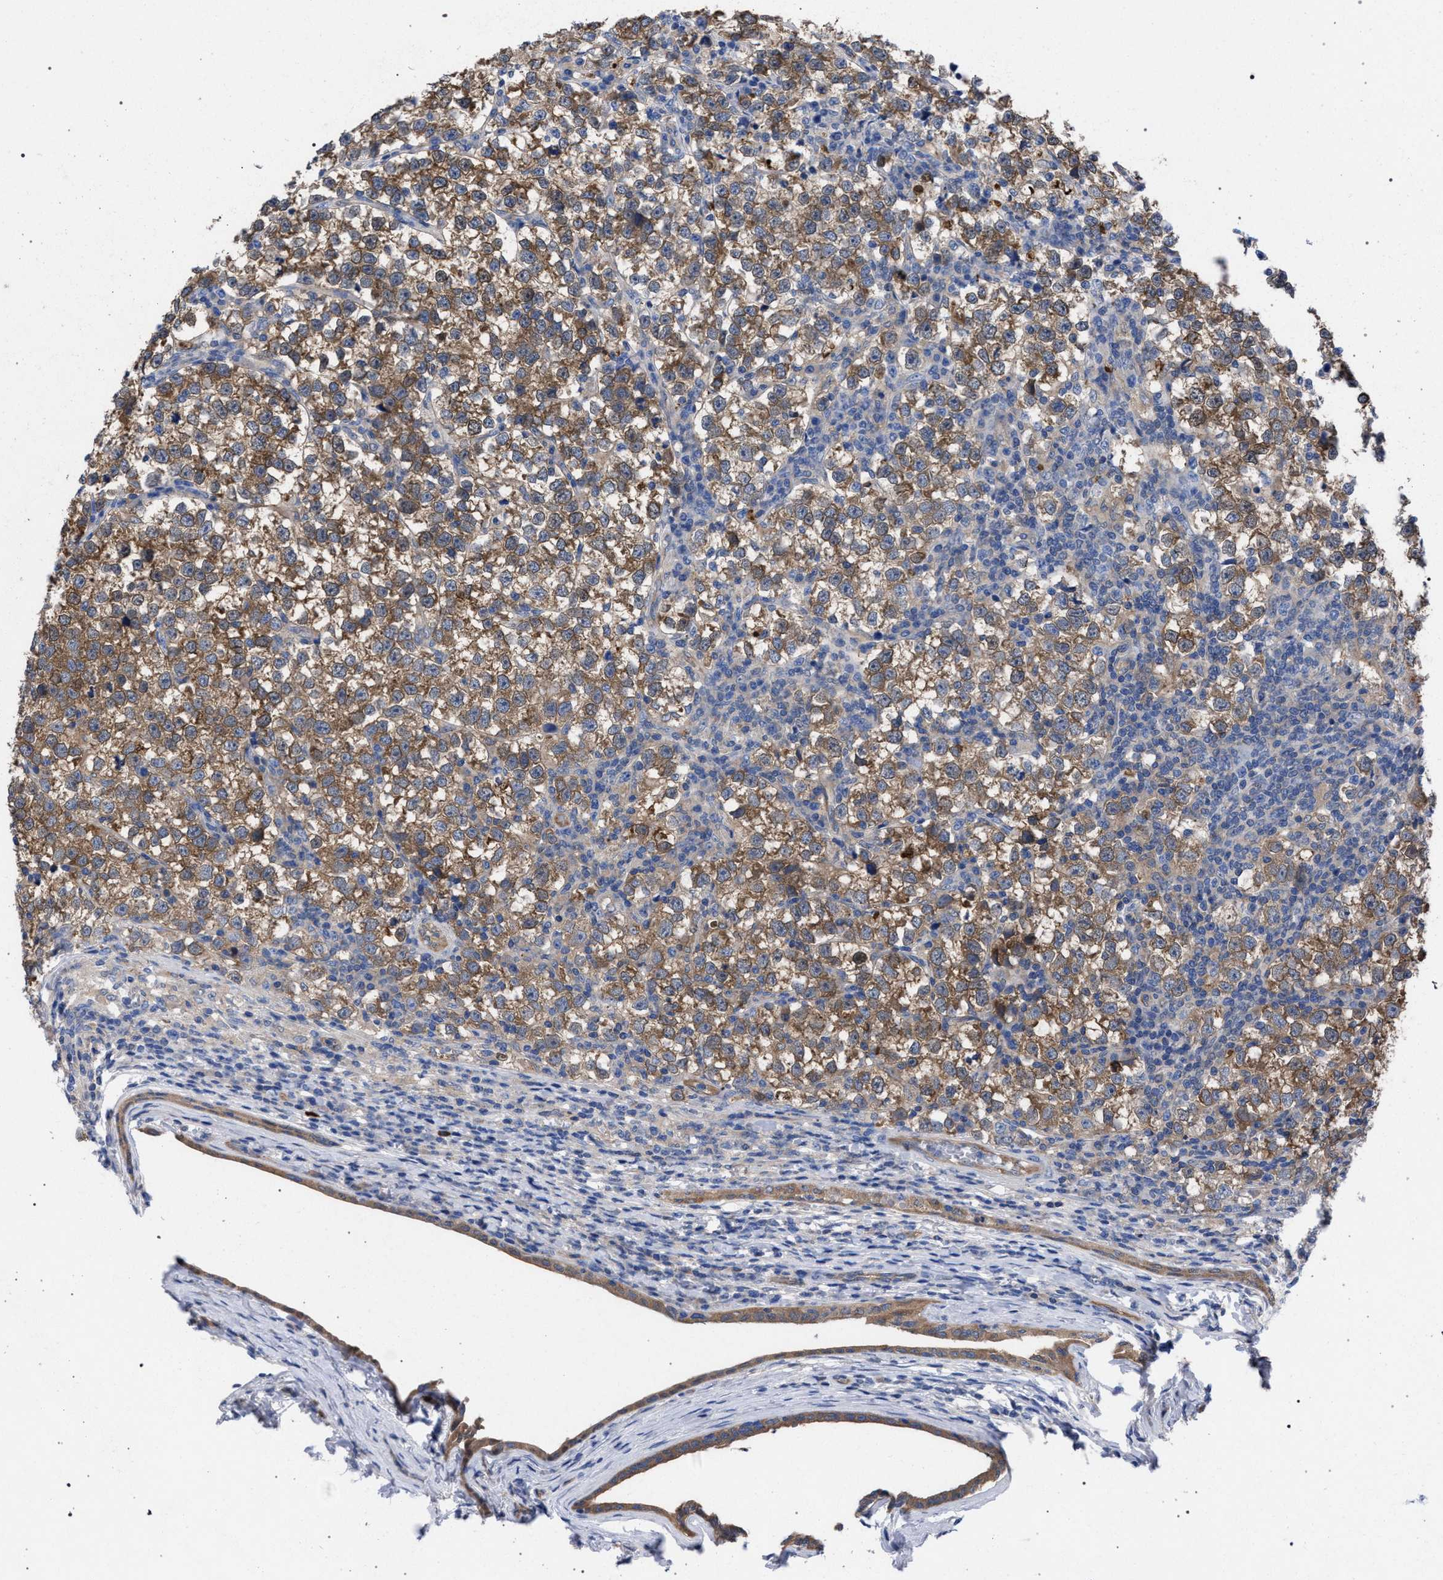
{"staining": {"intensity": "moderate", "quantity": ">75%", "location": "cytoplasmic/membranous"}, "tissue": "testis cancer", "cell_type": "Tumor cells", "image_type": "cancer", "snomed": [{"axis": "morphology", "description": "Normal tissue, NOS"}, {"axis": "morphology", "description": "Seminoma, NOS"}, {"axis": "topography", "description": "Testis"}], "caption": "IHC histopathology image of testis seminoma stained for a protein (brown), which displays medium levels of moderate cytoplasmic/membranous positivity in about >75% of tumor cells.", "gene": "GMPR", "patient": {"sex": "male", "age": 43}}